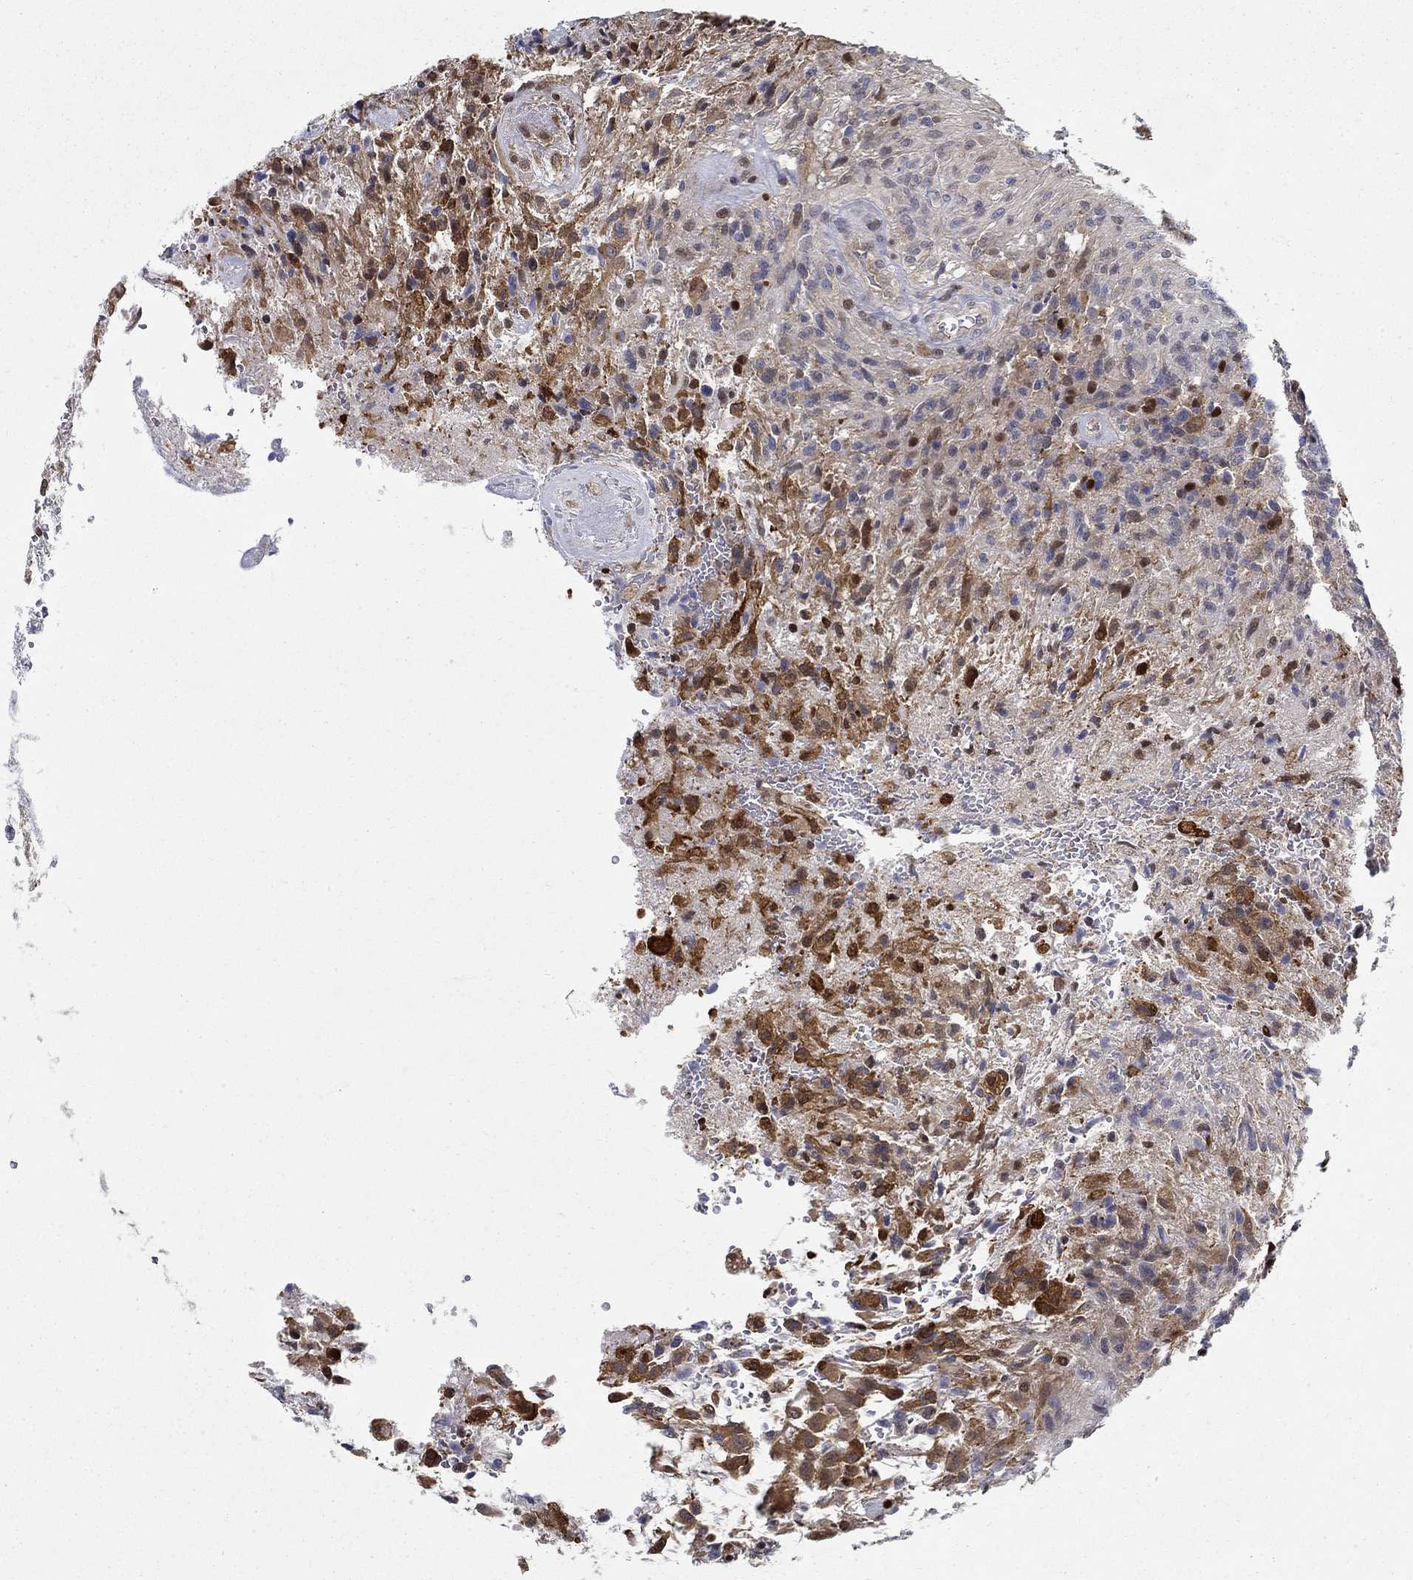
{"staining": {"intensity": "strong", "quantity": "<25%", "location": "nuclear"}, "tissue": "glioma", "cell_type": "Tumor cells", "image_type": "cancer", "snomed": [{"axis": "morphology", "description": "Glioma, malignant, High grade"}, {"axis": "topography", "description": "Brain"}], "caption": "Immunohistochemistry photomicrograph of glioma stained for a protein (brown), which exhibits medium levels of strong nuclear expression in about <25% of tumor cells.", "gene": "ZNF594", "patient": {"sex": "male", "age": 56}}